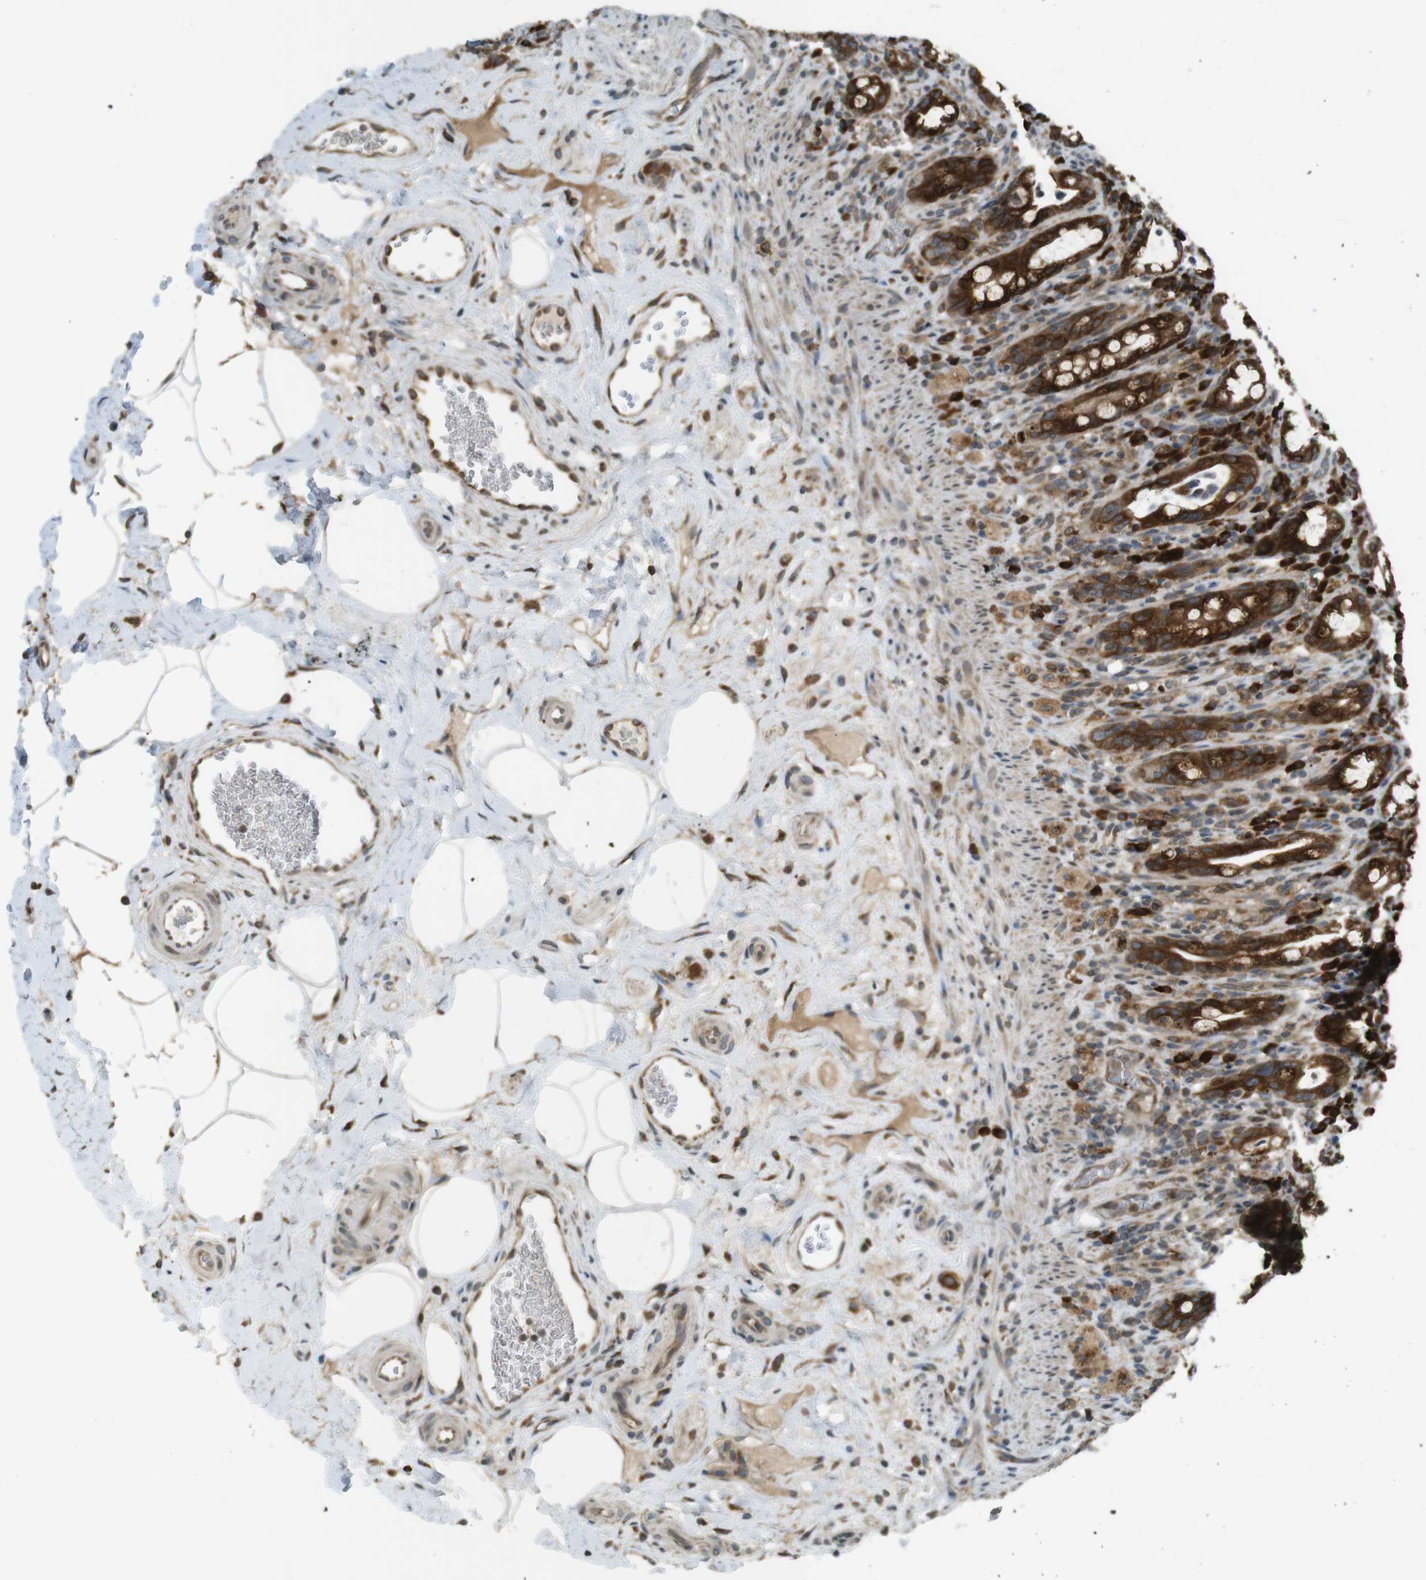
{"staining": {"intensity": "strong", "quantity": ">75%", "location": "cytoplasmic/membranous"}, "tissue": "rectum", "cell_type": "Glandular cells", "image_type": "normal", "snomed": [{"axis": "morphology", "description": "Normal tissue, NOS"}, {"axis": "topography", "description": "Rectum"}], "caption": "Protein expression analysis of unremarkable human rectum reveals strong cytoplasmic/membranous staining in about >75% of glandular cells.", "gene": "TMED4", "patient": {"sex": "male", "age": 44}}